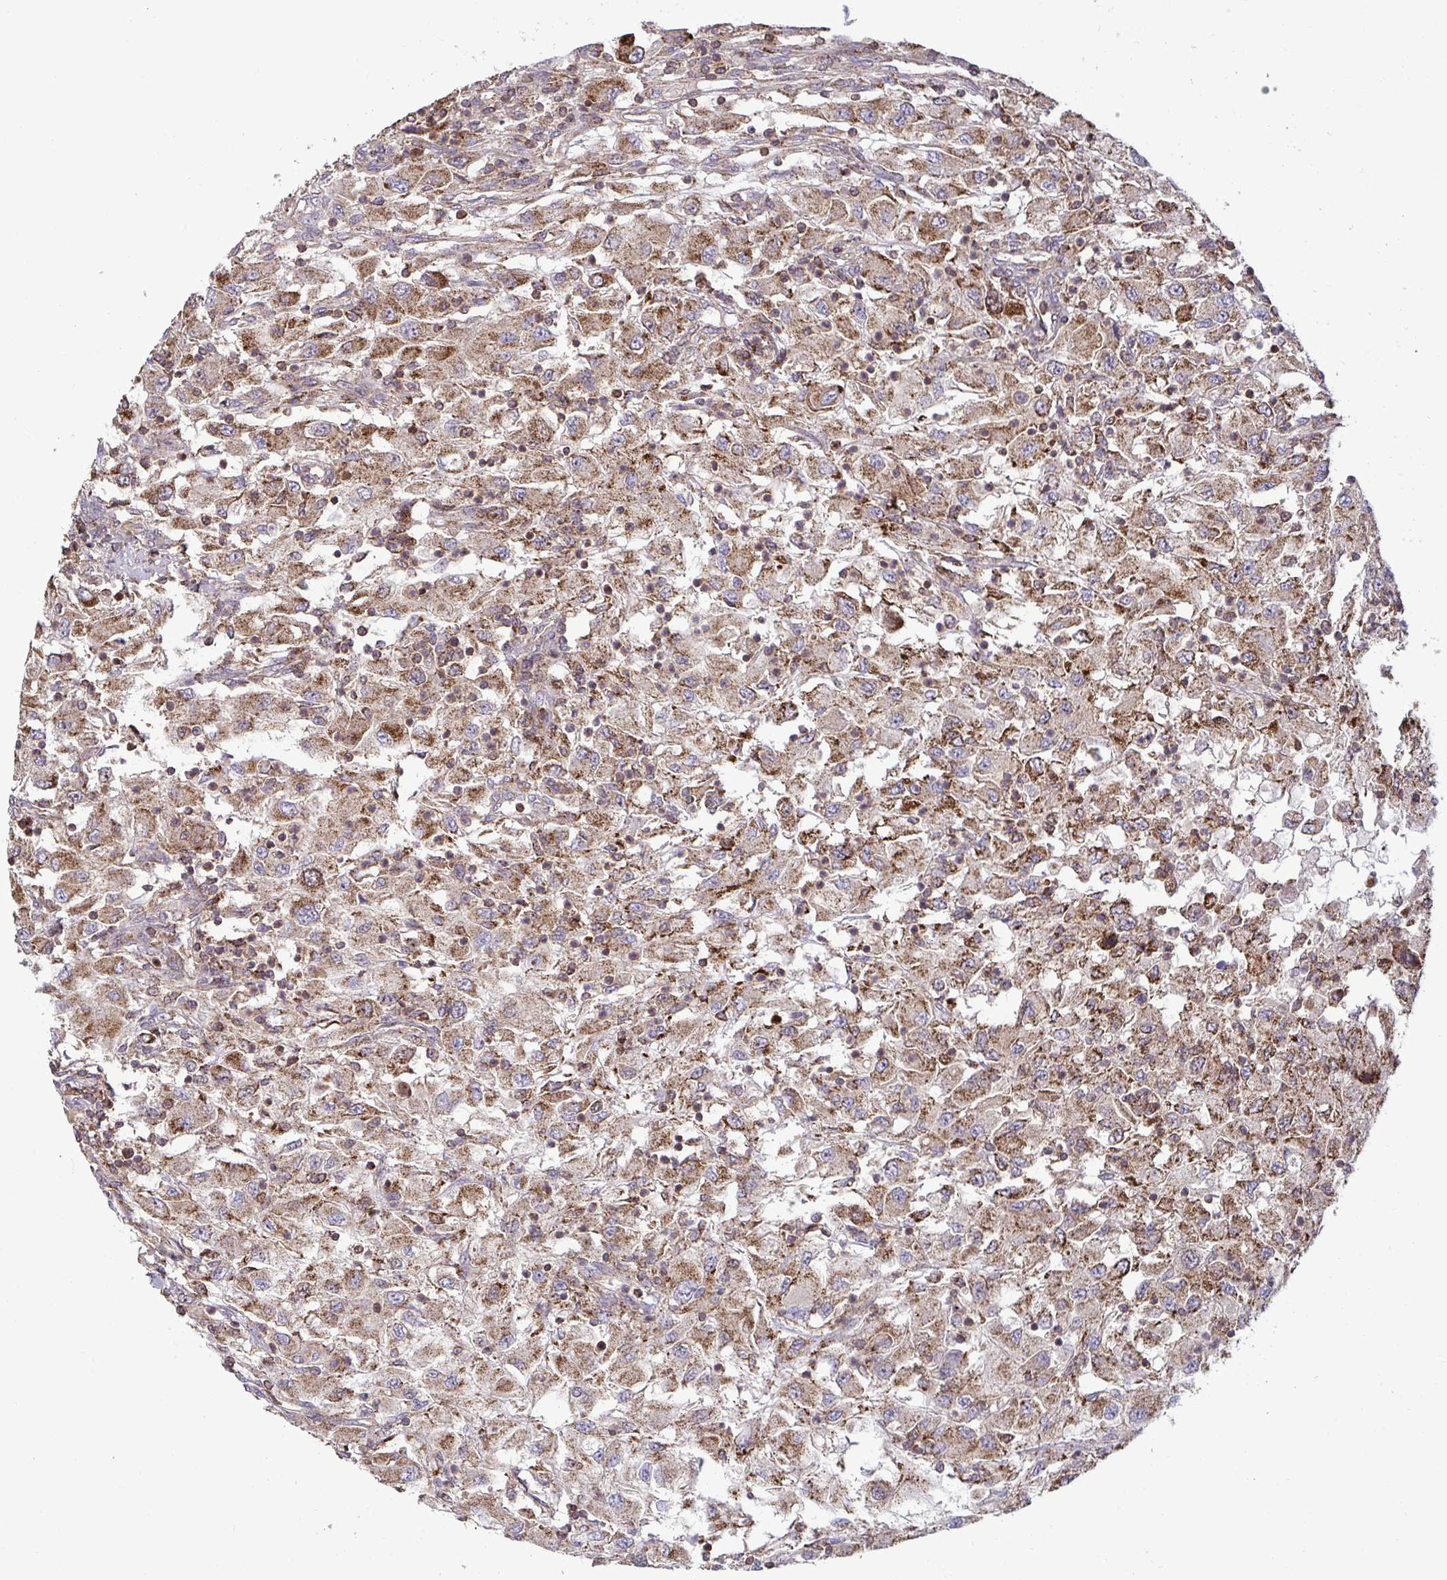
{"staining": {"intensity": "moderate", "quantity": ">75%", "location": "cytoplasmic/membranous"}, "tissue": "renal cancer", "cell_type": "Tumor cells", "image_type": "cancer", "snomed": [{"axis": "morphology", "description": "Adenocarcinoma, NOS"}, {"axis": "topography", "description": "Kidney"}], "caption": "Human renal cancer stained with a brown dye displays moderate cytoplasmic/membranous positive positivity in about >75% of tumor cells.", "gene": "SPRY1", "patient": {"sex": "female", "age": 67}}